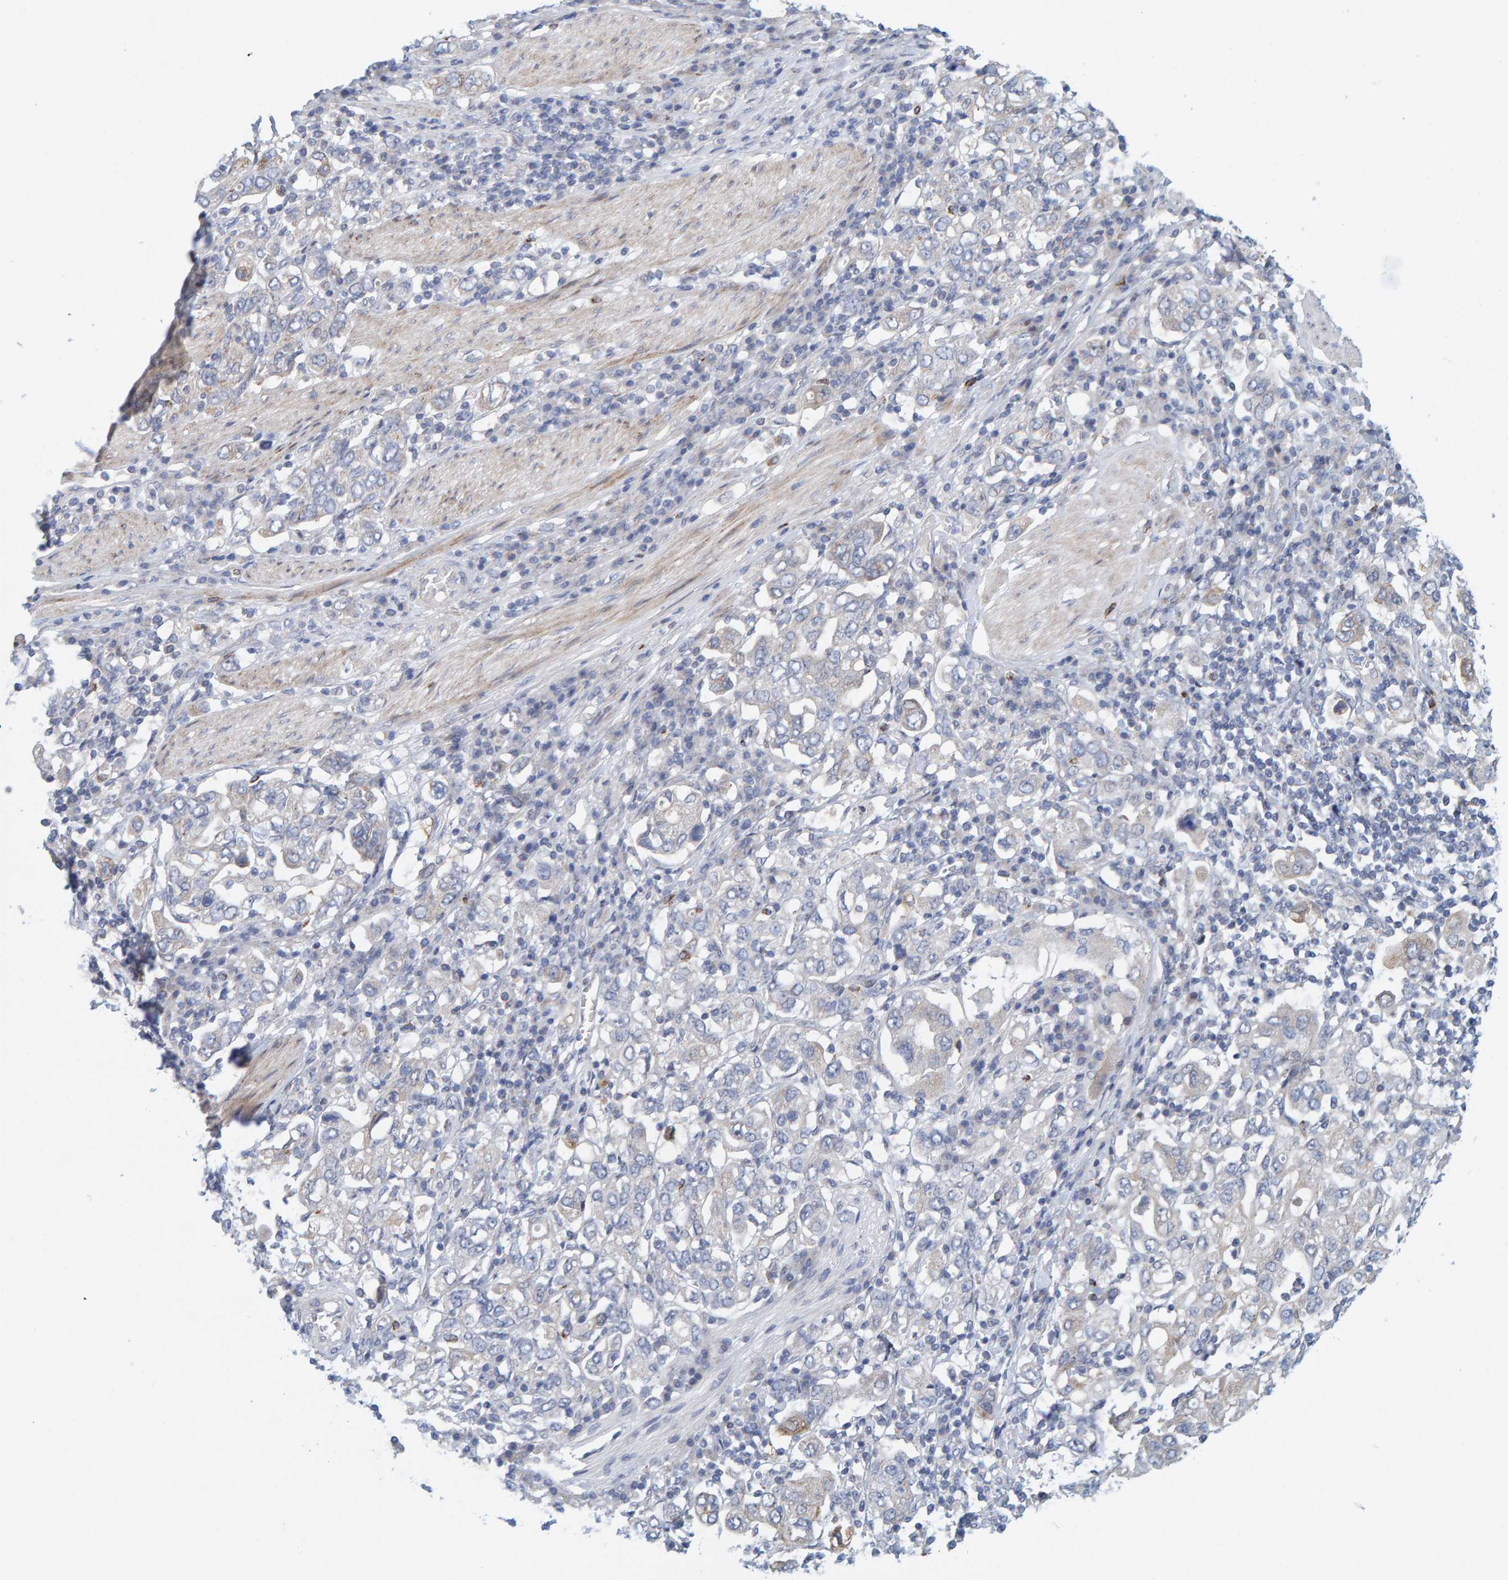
{"staining": {"intensity": "moderate", "quantity": "25%-75%", "location": "cytoplasmic/membranous"}, "tissue": "stomach cancer", "cell_type": "Tumor cells", "image_type": "cancer", "snomed": [{"axis": "morphology", "description": "Adenocarcinoma, NOS"}, {"axis": "topography", "description": "Stomach, upper"}], "caption": "A brown stain highlights moderate cytoplasmic/membranous expression of a protein in human stomach cancer (adenocarcinoma) tumor cells.", "gene": "ZC3H3", "patient": {"sex": "male", "age": 62}}